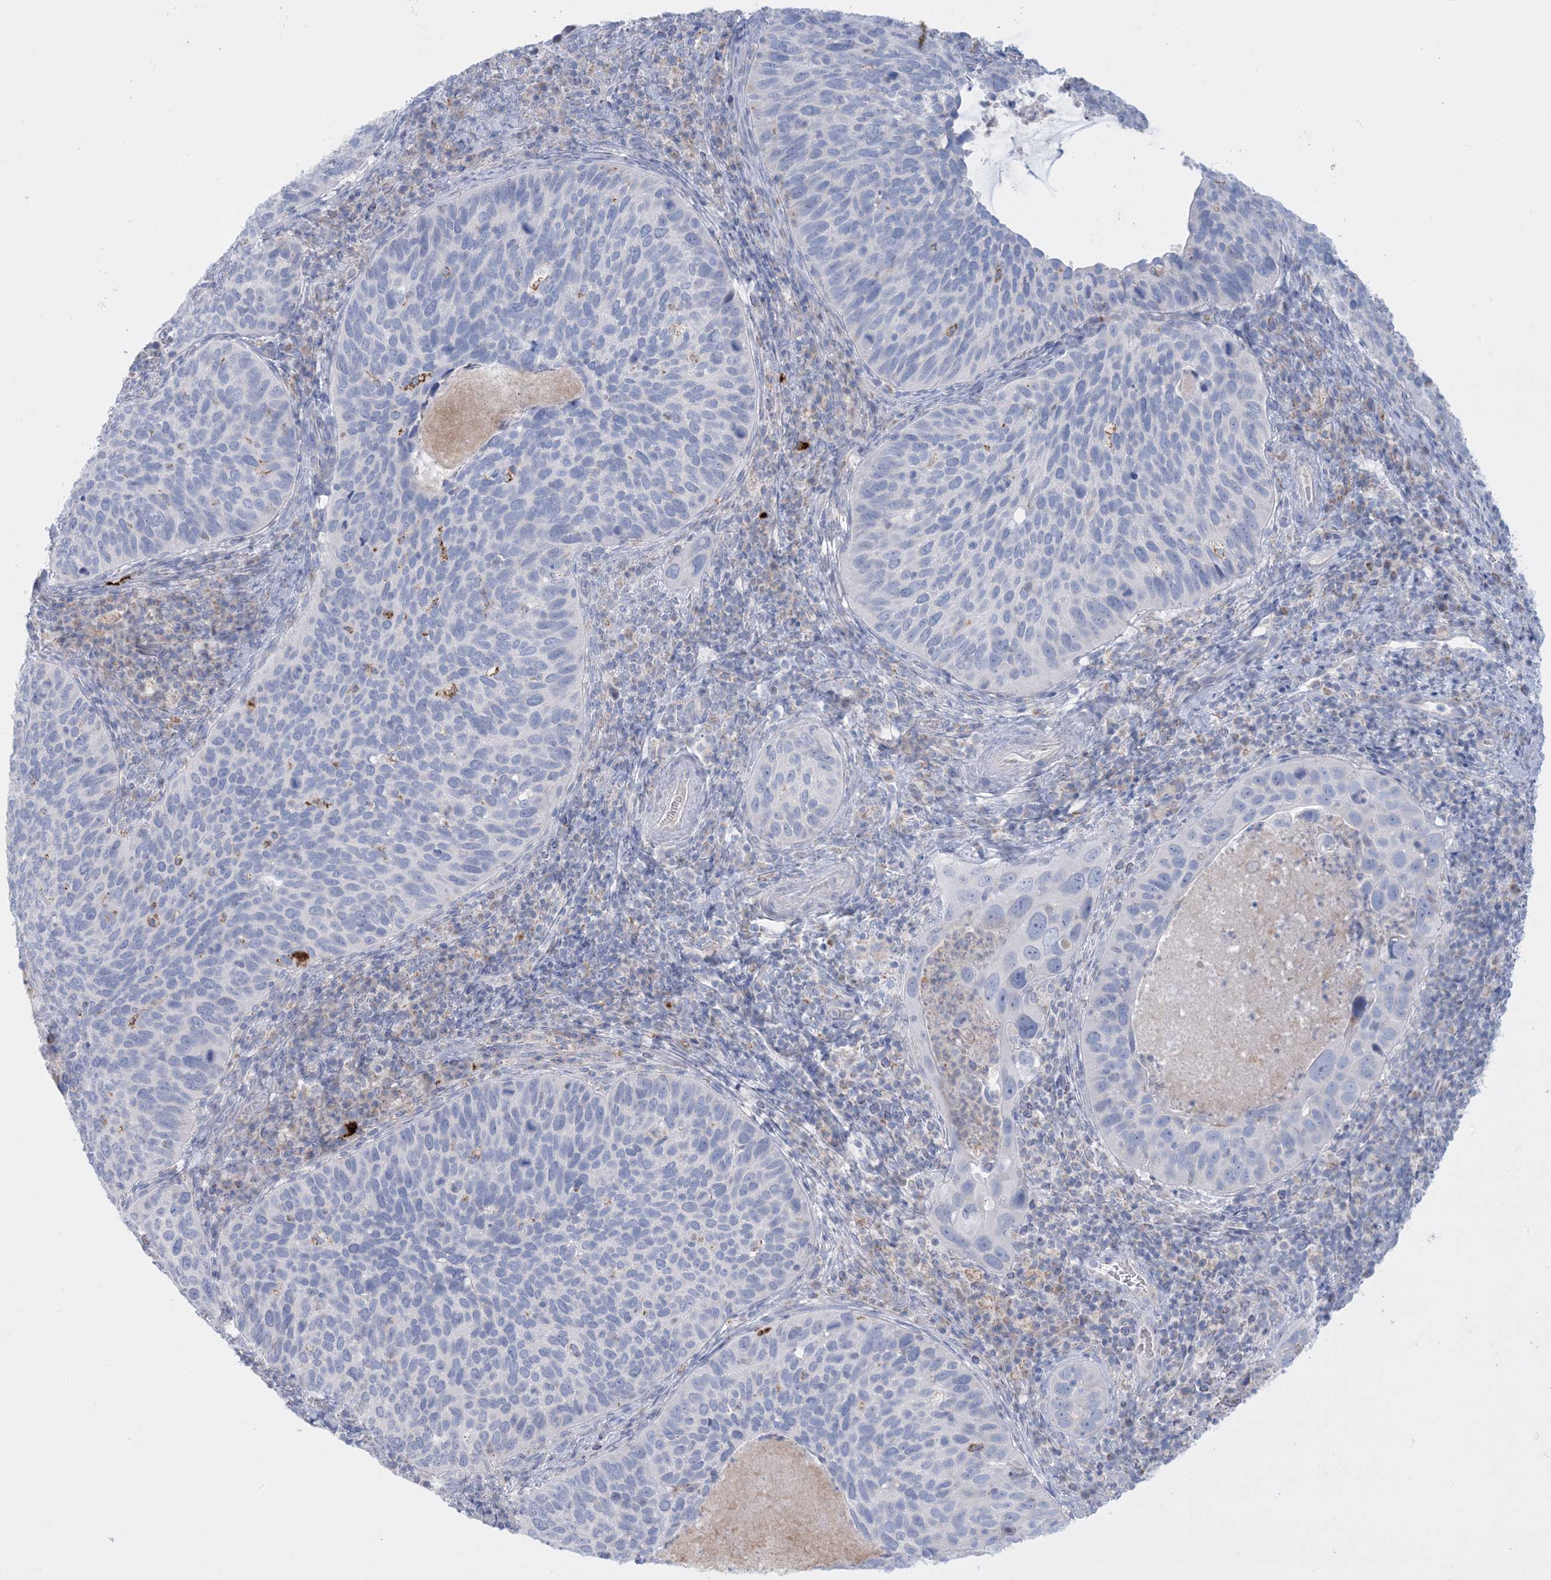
{"staining": {"intensity": "negative", "quantity": "none", "location": "none"}, "tissue": "cervical cancer", "cell_type": "Tumor cells", "image_type": "cancer", "snomed": [{"axis": "morphology", "description": "Squamous cell carcinoma, NOS"}, {"axis": "topography", "description": "Cervix"}], "caption": "DAB (3,3'-diaminobenzidine) immunohistochemical staining of human cervical squamous cell carcinoma displays no significant expression in tumor cells. (DAB (3,3'-diaminobenzidine) immunohistochemistry (IHC) visualized using brightfield microscopy, high magnification).", "gene": "KCTD6", "patient": {"sex": "female", "age": 38}}